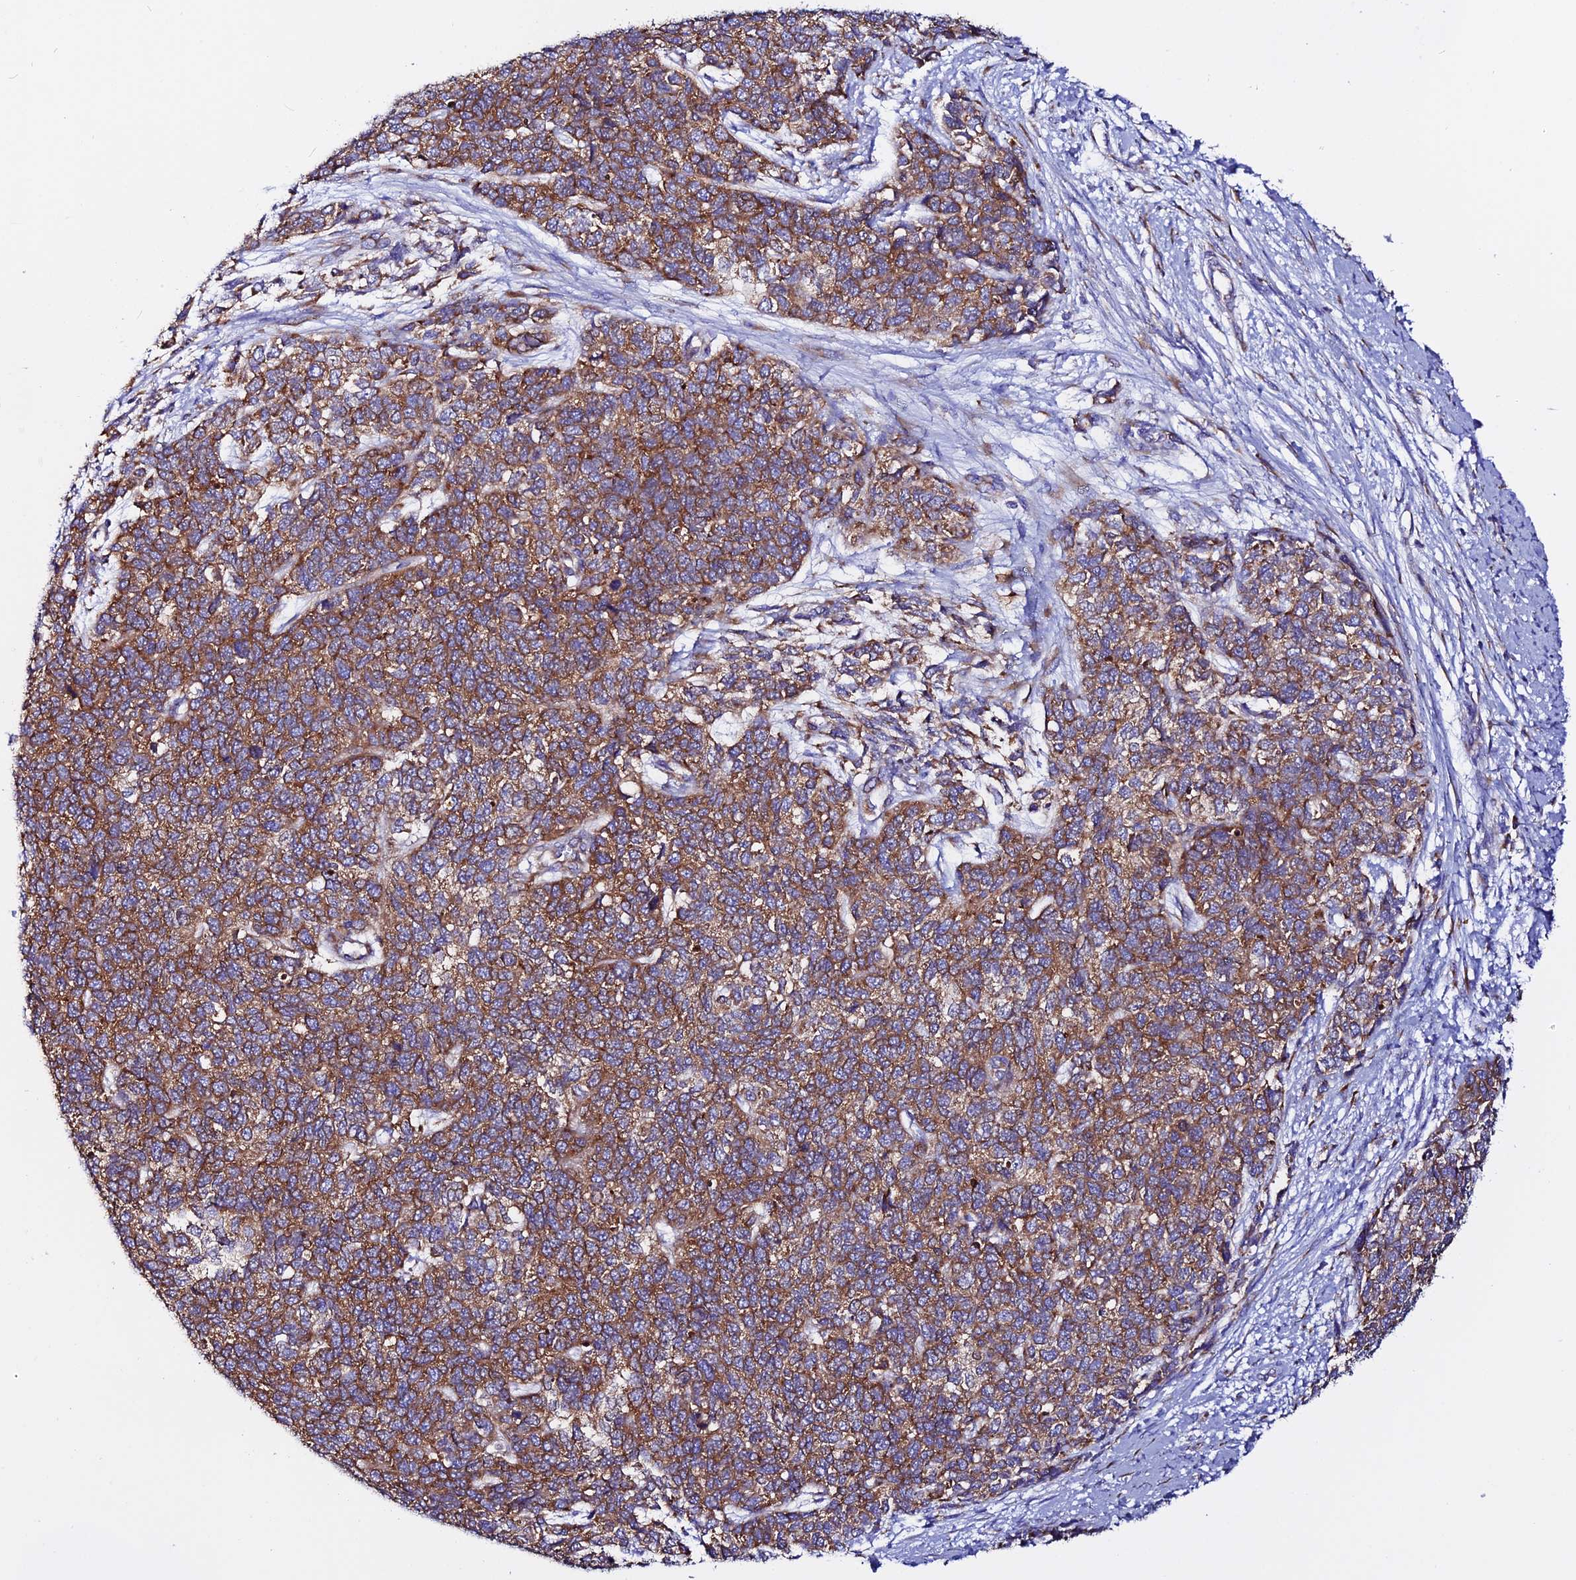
{"staining": {"intensity": "moderate", "quantity": ">75%", "location": "cytoplasmic/membranous"}, "tissue": "cervical cancer", "cell_type": "Tumor cells", "image_type": "cancer", "snomed": [{"axis": "morphology", "description": "Squamous cell carcinoma, NOS"}, {"axis": "topography", "description": "Cervix"}], "caption": "Protein staining displays moderate cytoplasmic/membranous staining in about >75% of tumor cells in cervical squamous cell carcinoma.", "gene": "EEF1G", "patient": {"sex": "female", "age": 63}}